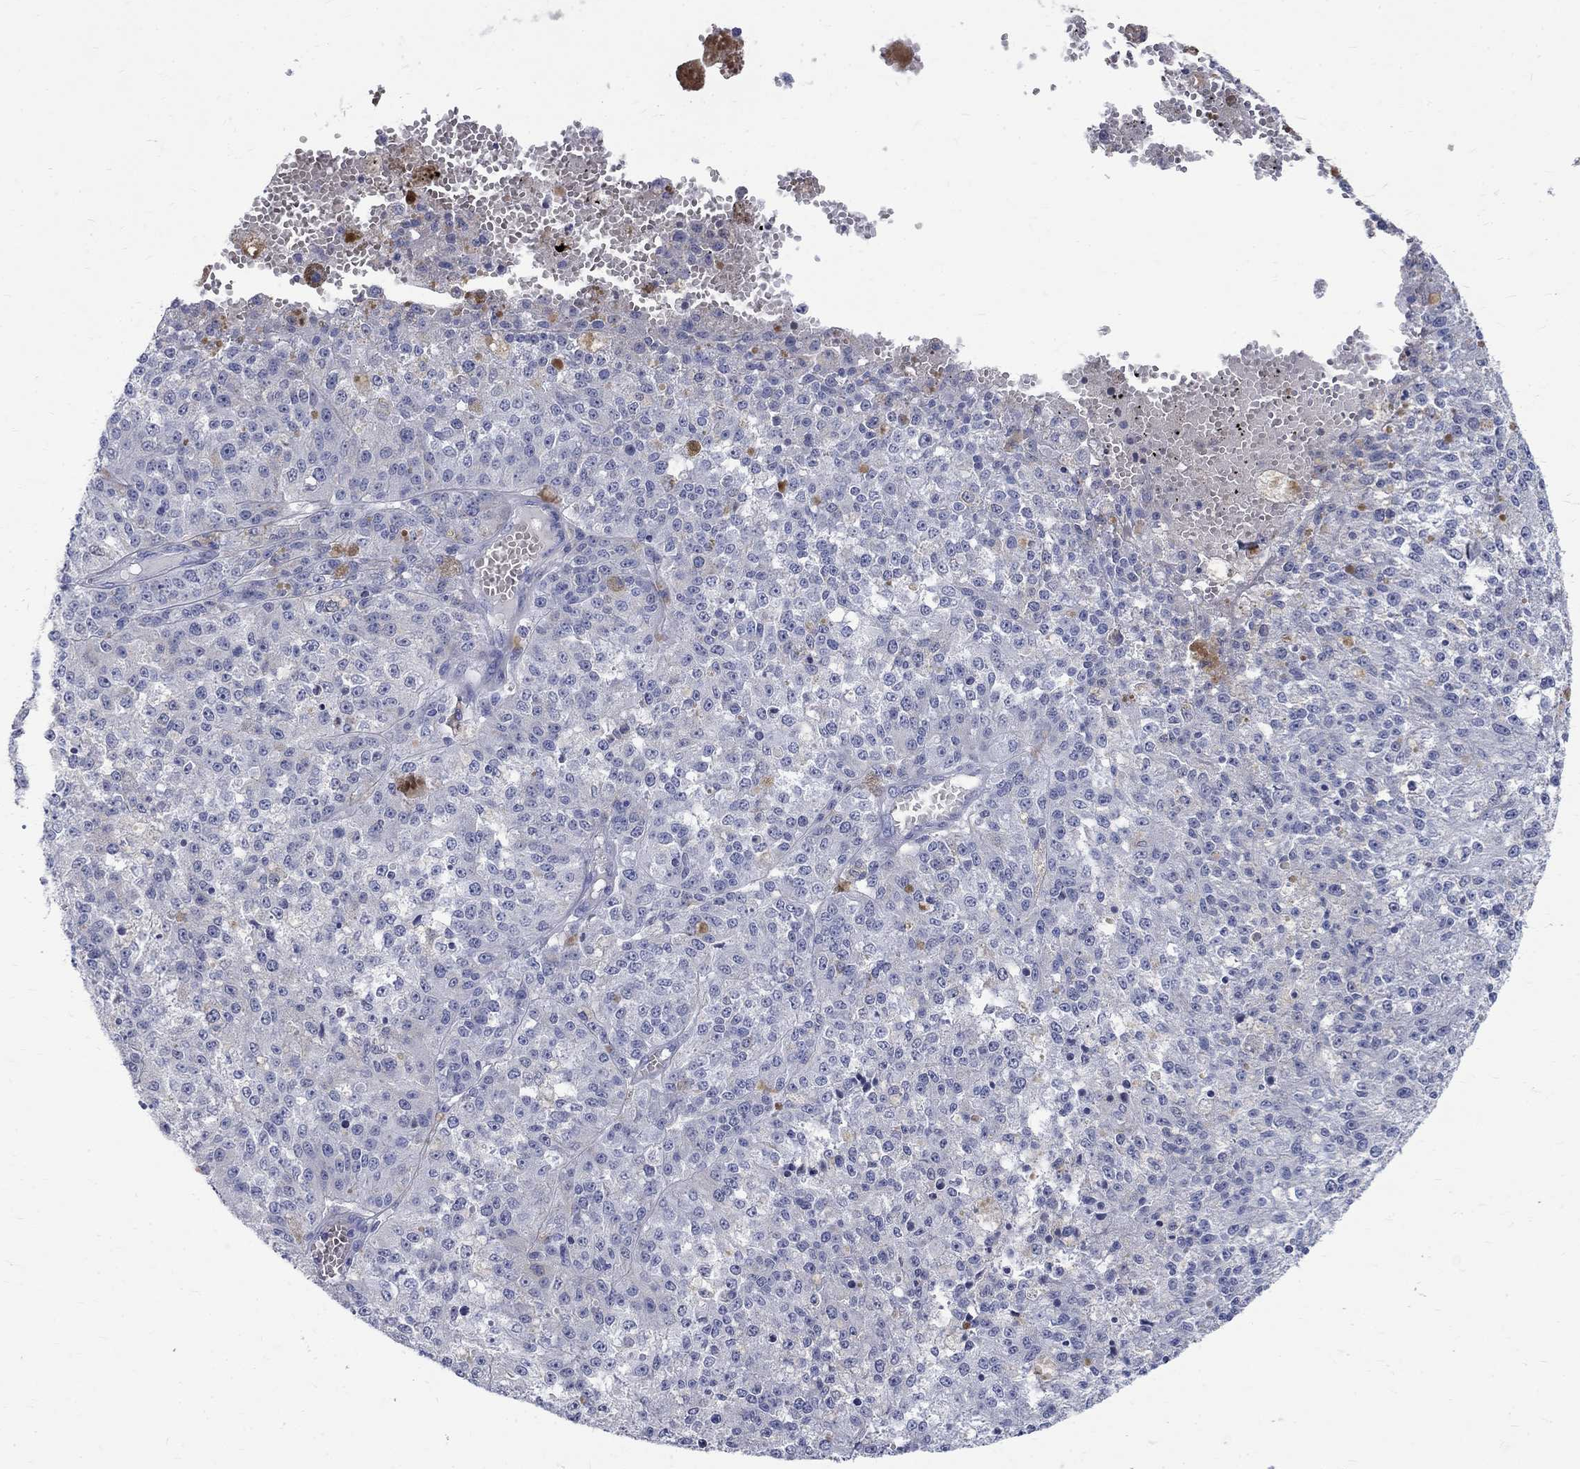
{"staining": {"intensity": "negative", "quantity": "none", "location": "none"}, "tissue": "melanoma", "cell_type": "Tumor cells", "image_type": "cancer", "snomed": [{"axis": "morphology", "description": "Malignant melanoma, Metastatic site"}, {"axis": "topography", "description": "Lymph node"}], "caption": "High magnification brightfield microscopy of melanoma stained with DAB (3,3'-diaminobenzidine) (brown) and counterstained with hematoxylin (blue): tumor cells show no significant staining.", "gene": "MAGEB6", "patient": {"sex": "female", "age": 64}}